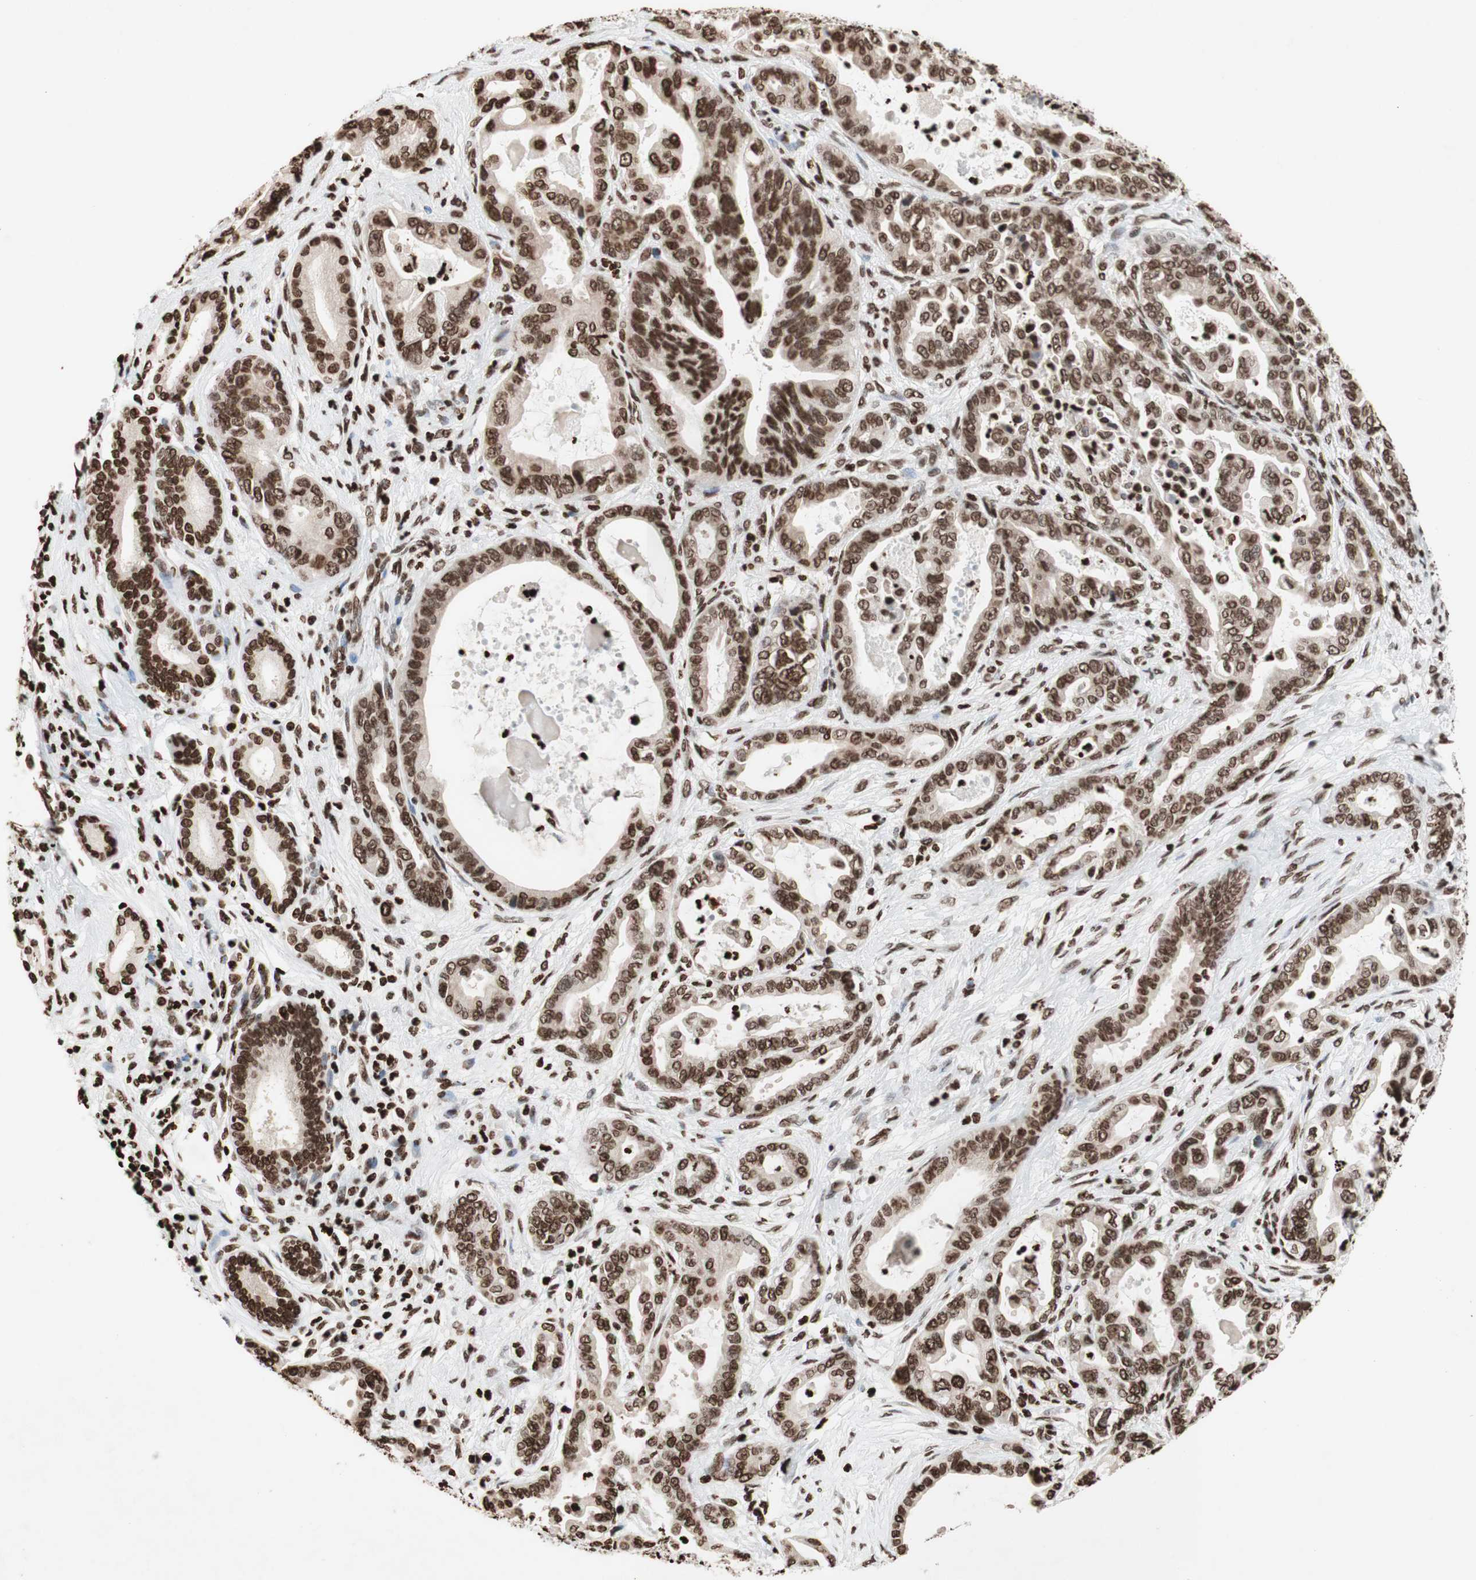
{"staining": {"intensity": "strong", "quantity": ">75%", "location": "nuclear"}, "tissue": "pancreatic cancer", "cell_type": "Tumor cells", "image_type": "cancer", "snomed": [{"axis": "morphology", "description": "Adenocarcinoma, NOS"}, {"axis": "topography", "description": "Pancreas"}], "caption": "Immunohistochemistry (IHC) histopathology image of neoplastic tissue: pancreatic cancer stained using immunohistochemistry reveals high levels of strong protein expression localized specifically in the nuclear of tumor cells, appearing as a nuclear brown color.", "gene": "NCOA3", "patient": {"sex": "male", "age": 70}}